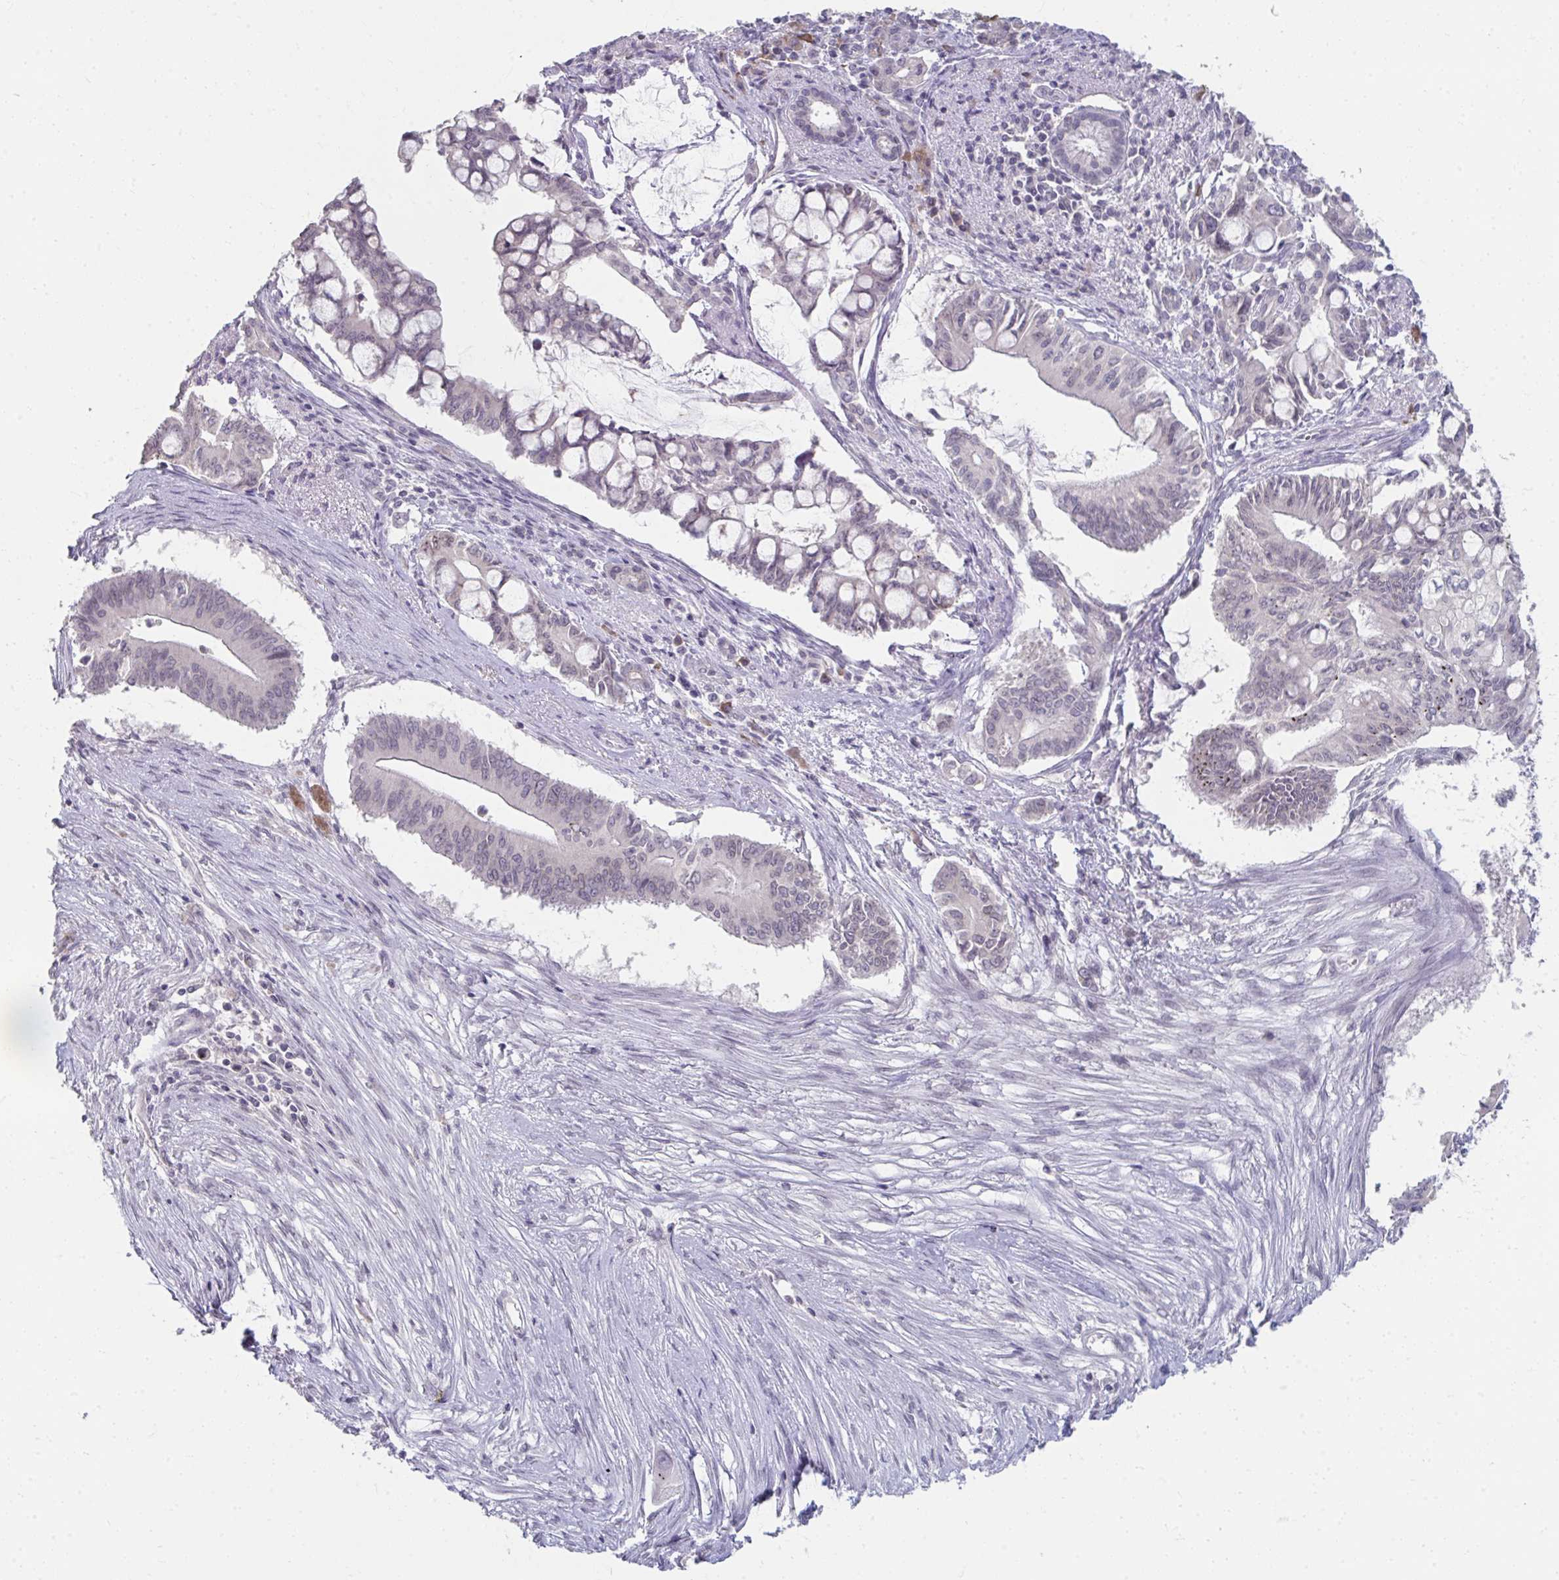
{"staining": {"intensity": "negative", "quantity": "none", "location": "none"}, "tissue": "pancreatic cancer", "cell_type": "Tumor cells", "image_type": "cancer", "snomed": [{"axis": "morphology", "description": "Adenocarcinoma, NOS"}, {"axis": "topography", "description": "Pancreas"}], "caption": "An image of pancreatic cancer stained for a protein displays no brown staining in tumor cells. (Stains: DAB immunohistochemistry with hematoxylin counter stain, Microscopy: brightfield microscopy at high magnification).", "gene": "NUP133", "patient": {"sex": "male", "age": 68}}